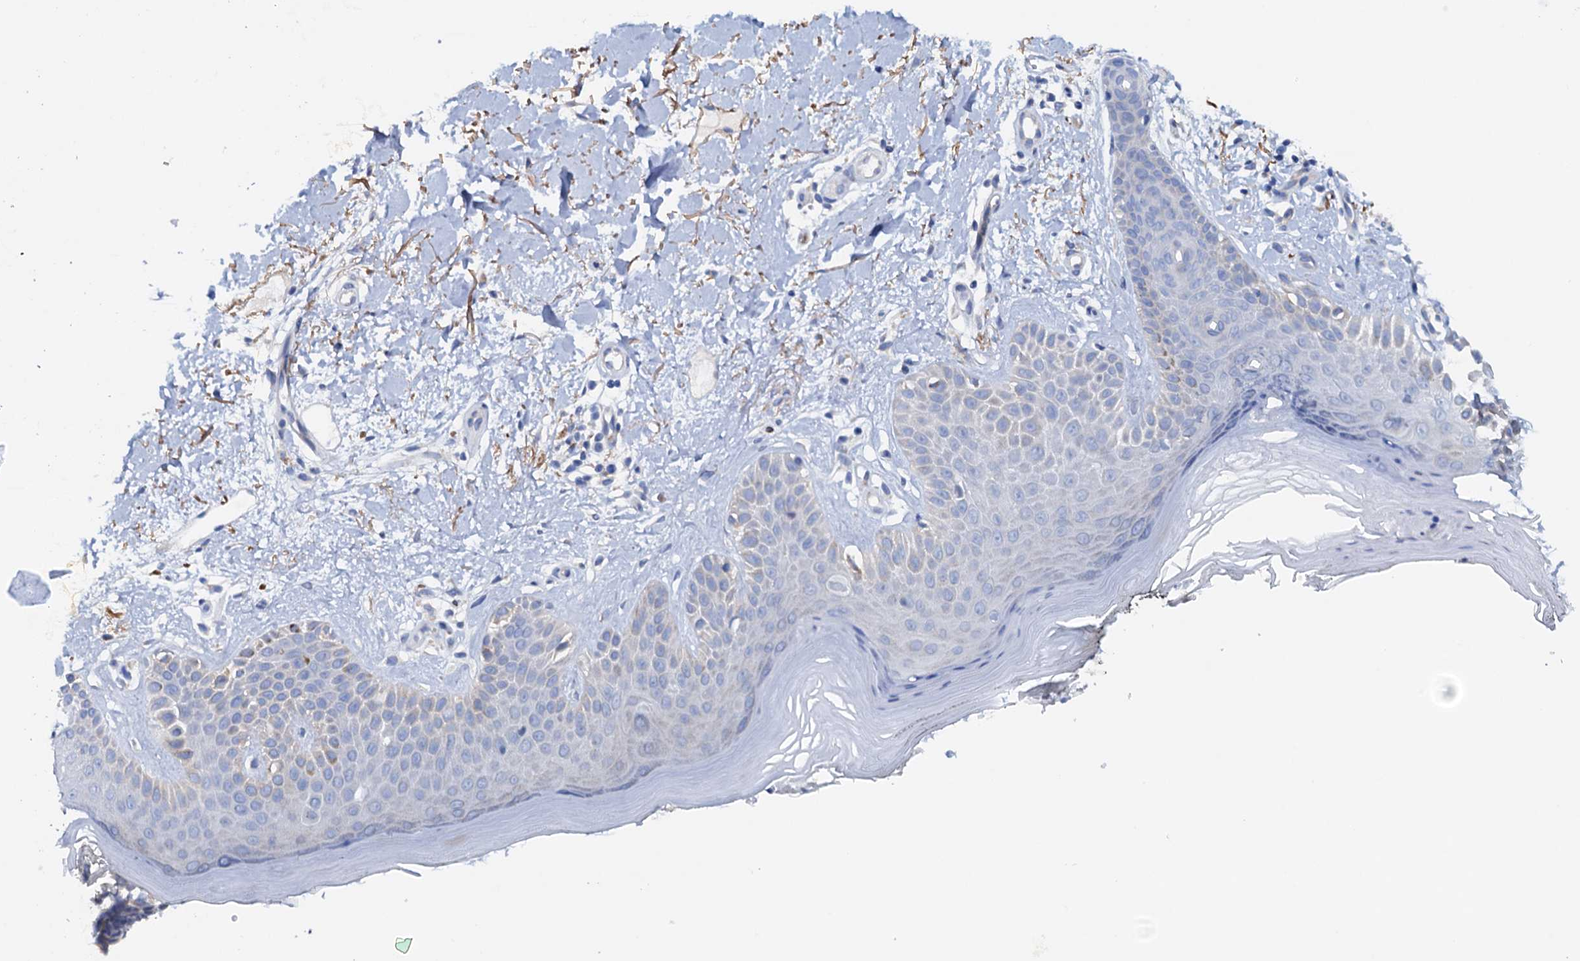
{"staining": {"intensity": "negative", "quantity": "none", "location": "none"}, "tissue": "skin", "cell_type": "Fibroblasts", "image_type": "normal", "snomed": [{"axis": "morphology", "description": "Normal tissue, NOS"}, {"axis": "topography", "description": "Skin"}], "caption": "Human skin stained for a protein using IHC reveals no staining in fibroblasts.", "gene": "RASSF9", "patient": {"sex": "female", "age": 64}}